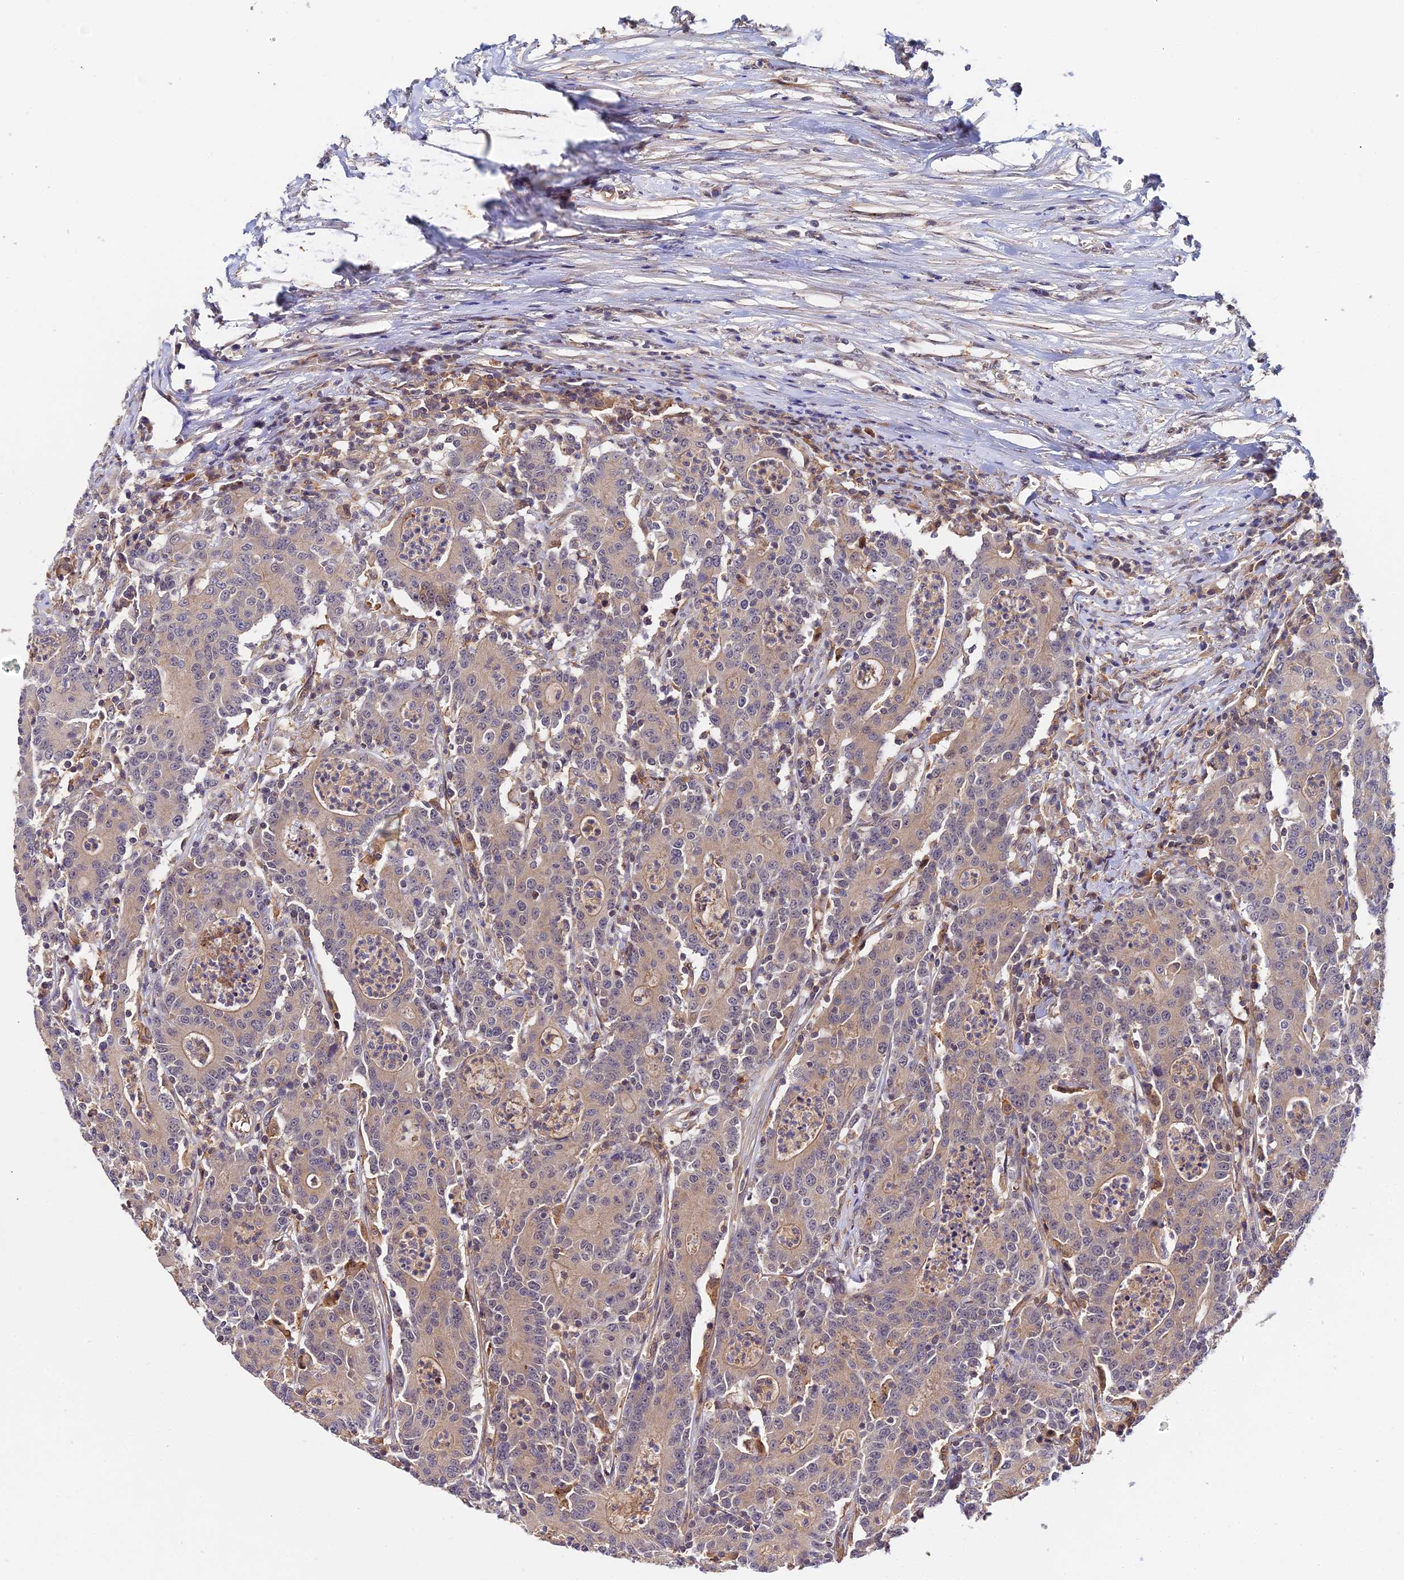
{"staining": {"intensity": "weak", "quantity": ">75%", "location": "cytoplasmic/membranous"}, "tissue": "colorectal cancer", "cell_type": "Tumor cells", "image_type": "cancer", "snomed": [{"axis": "morphology", "description": "Adenocarcinoma, NOS"}, {"axis": "topography", "description": "Colon"}], "caption": "Colorectal cancer (adenocarcinoma) stained for a protein (brown) displays weak cytoplasmic/membranous positive staining in approximately >75% of tumor cells.", "gene": "ZBED8", "patient": {"sex": "male", "age": 83}}